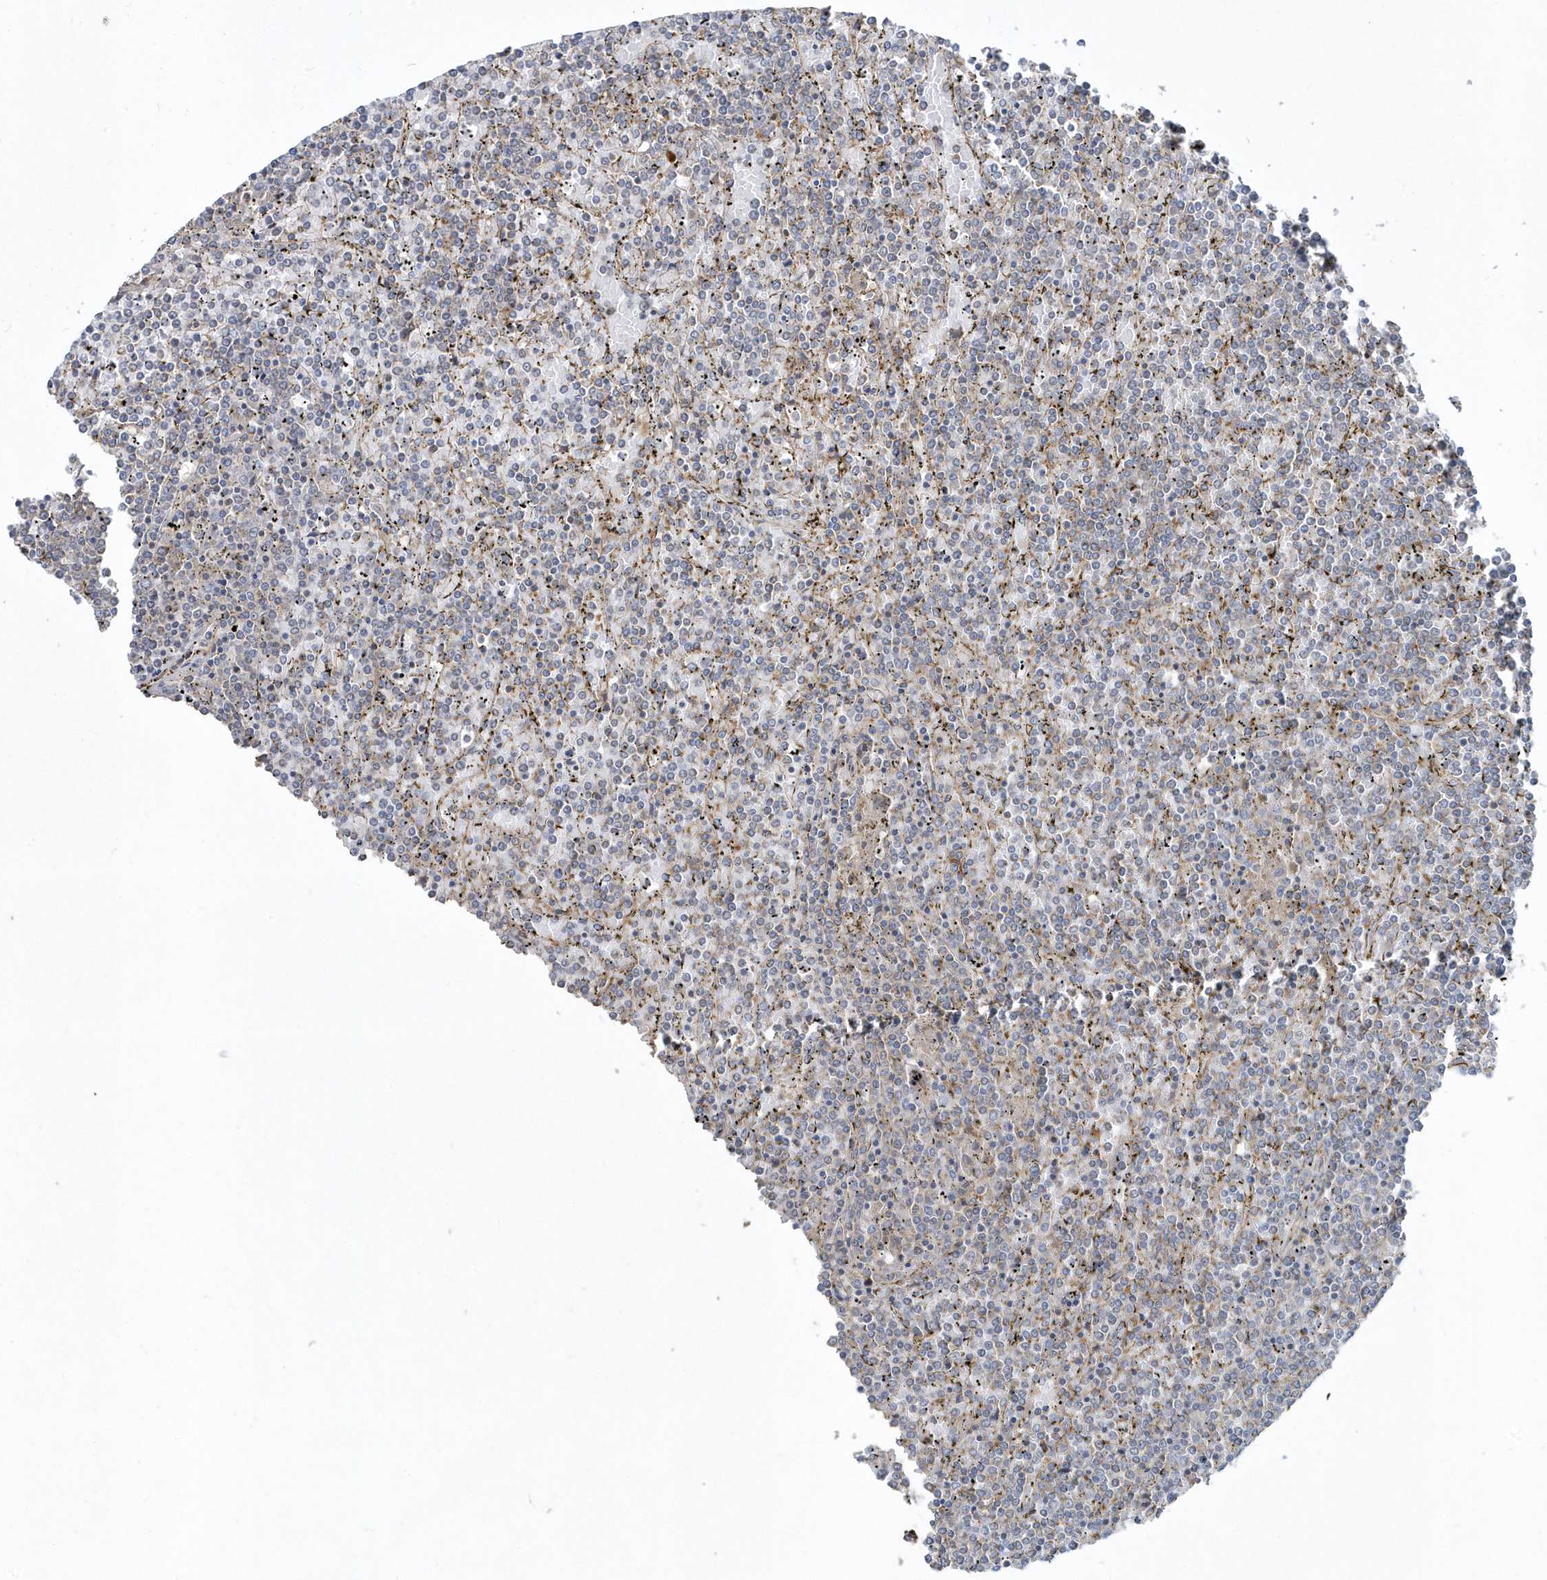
{"staining": {"intensity": "negative", "quantity": "none", "location": "none"}, "tissue": "lymphoma", "cell_type": "Tumor cells", "image_type": "cancer", "snomed": [{"axis": "morphology", "description": "Malignant lymphoma, non-Hodgkin's type, Low grade"}, {"axis": "topography", "description": "Spleen"}], "caption": "A histopathology image of human lymphoma is negative for staining in tumor cells.", "gene": "LEXM", "patient": {"sex": "female", "age": 19}}